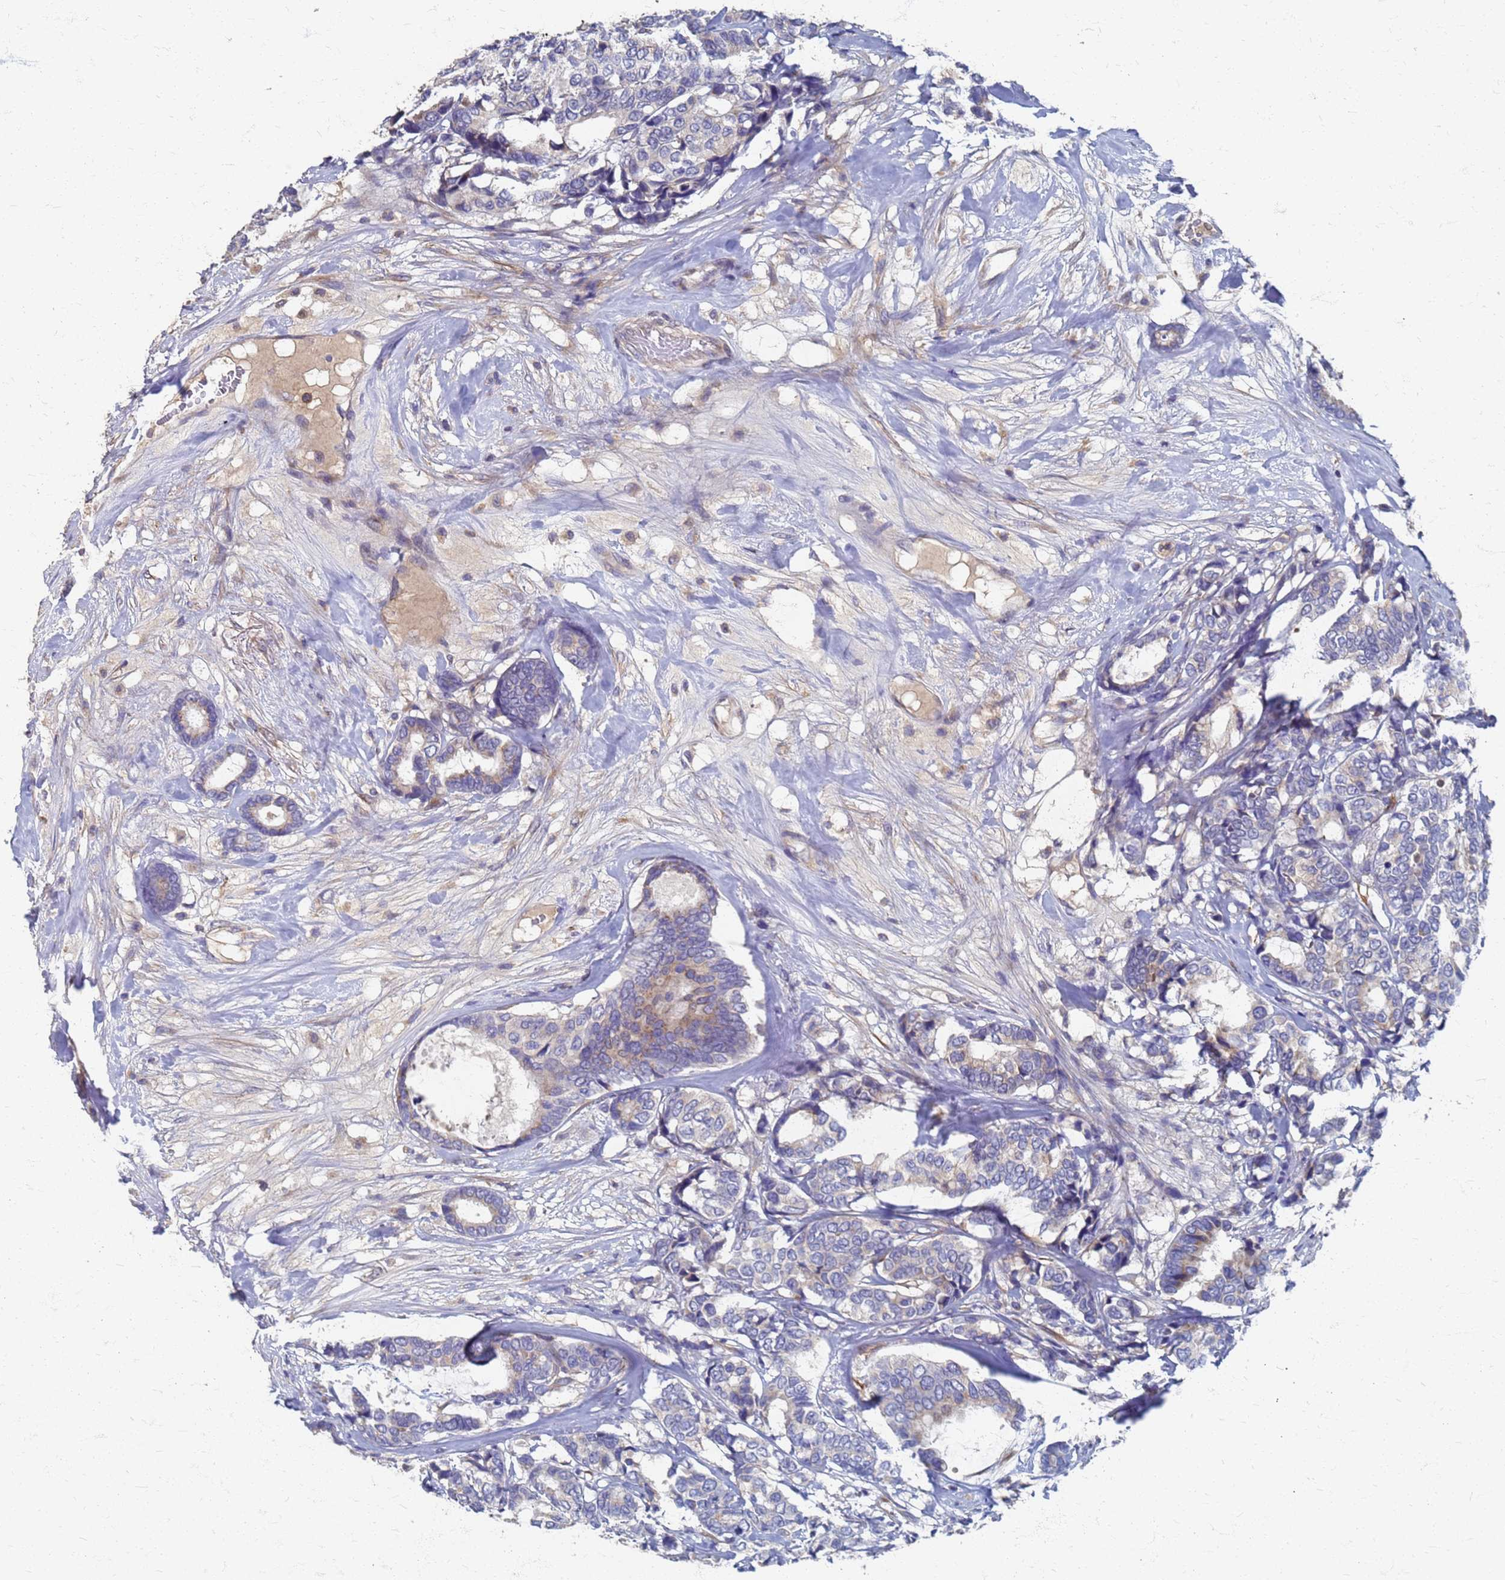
{"staining": {"intensity": "negative", "quantity": "none", "location": "none"}, "tissue": "breast cancer", "cell_type": "Tumor cells", "image_type": "cancer", "snomed": [{"axis": "morphology", "description": "Duct carcinoma"}, {"axis": "topography", "description": "Breast"}], "caption": "Immunohistochemistry (IHC) image of neoplastic tissue: infiltrating ductal carcinoma (breast) stained with DAB displays no significant protein staining in tumor cells.", "gene": "KRCC1", "patient": {"sex": "female", "age": 87}}